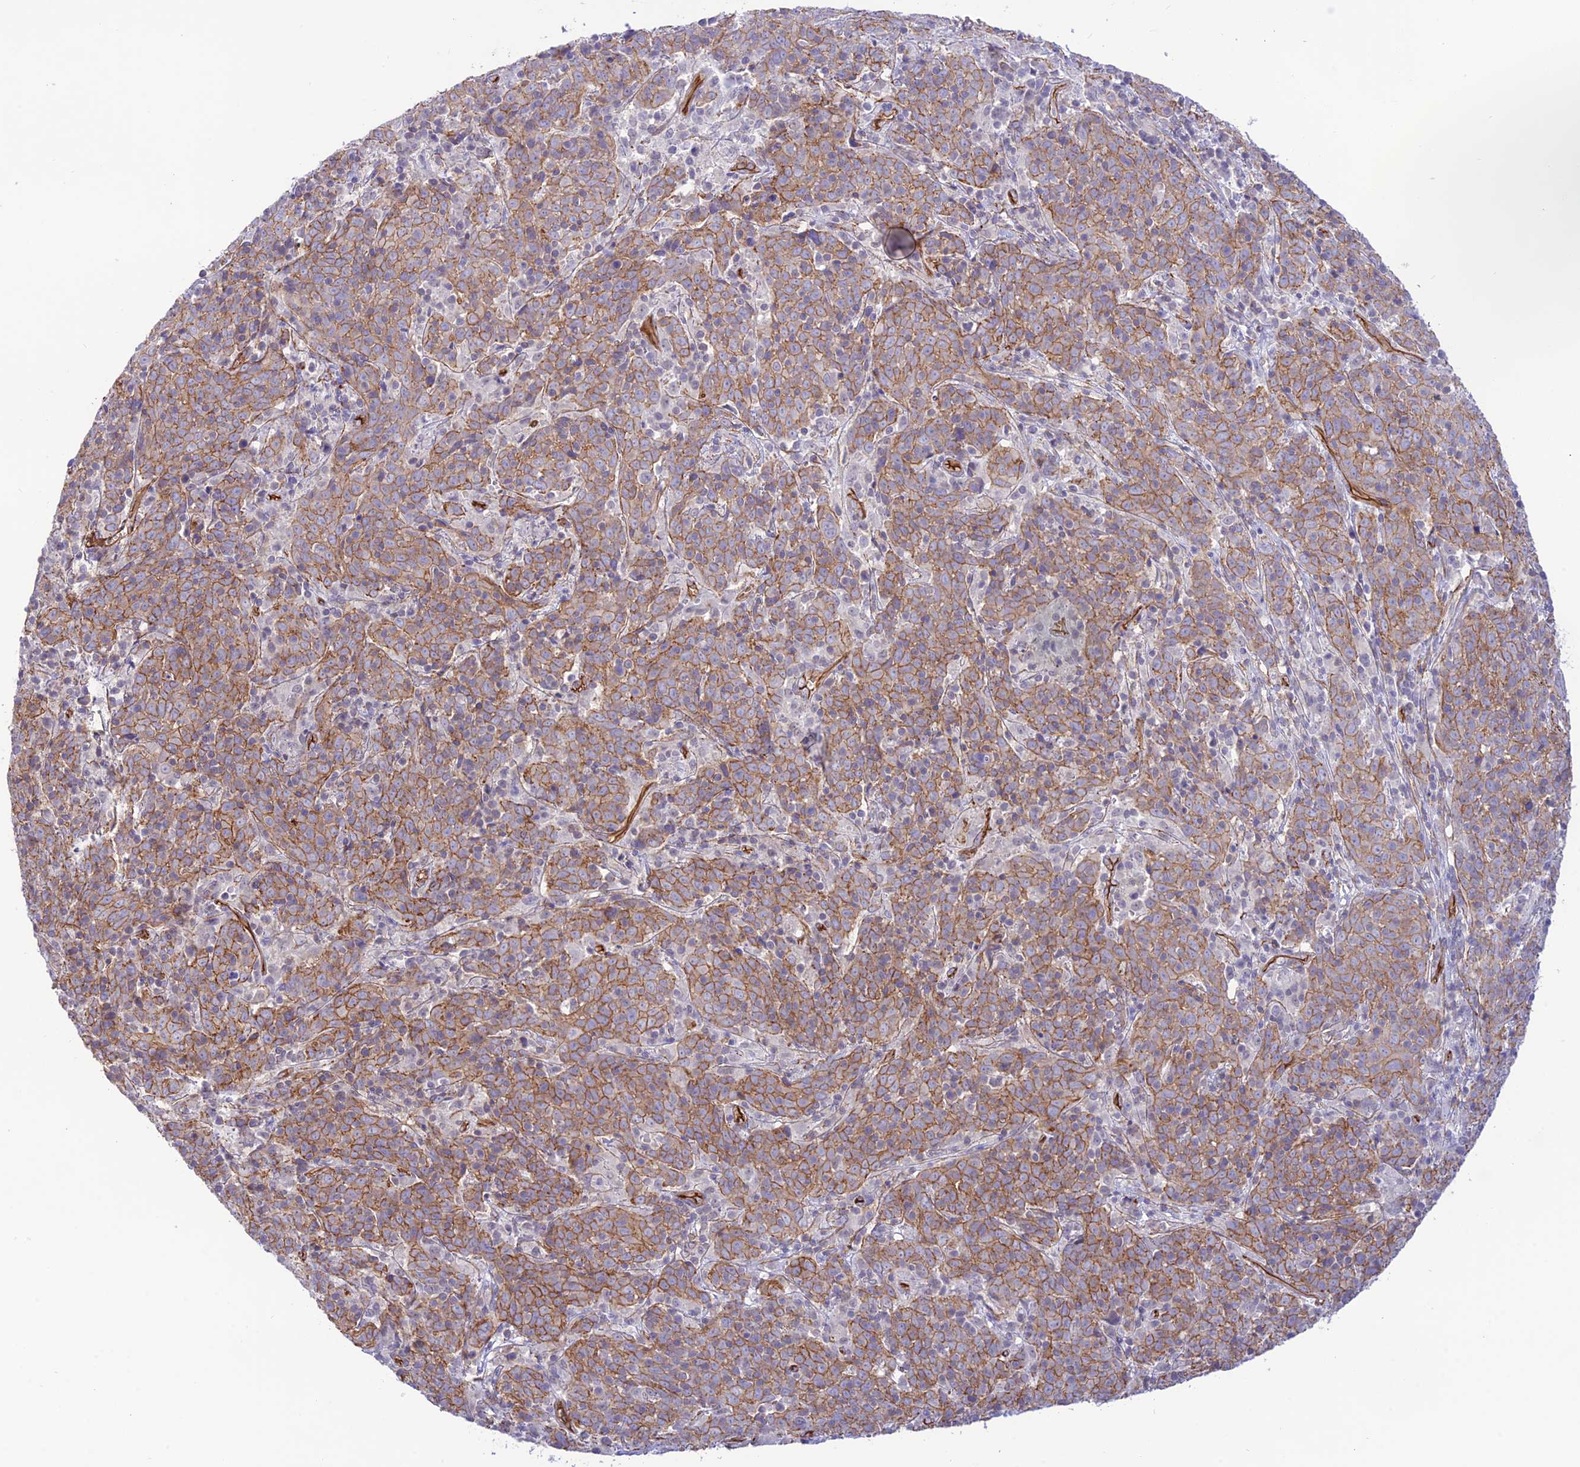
{"staining": {"intensity": "moderate", "quantity": ">75%", "location": "cytoplasmic/membranous"}, "tissue": "cervical cancer", "cell_type": "Tumor cells", "image_type": "cancer", "snomed": [{"axis": "morphology", "description": "Squamous cell carcinoma, NOS"}, {"axis": "topography", "description": "Cervix"}], "caption": "IHC image of cervical squamous cell carcinoma stained for a protein (brown), which demonstrates medium levels of moderate cytoplasmic/membranous staining in approximately >75% of tumor cells.", "gene": "YPEL5", "patient": {"sex": "female", "age": 67}}